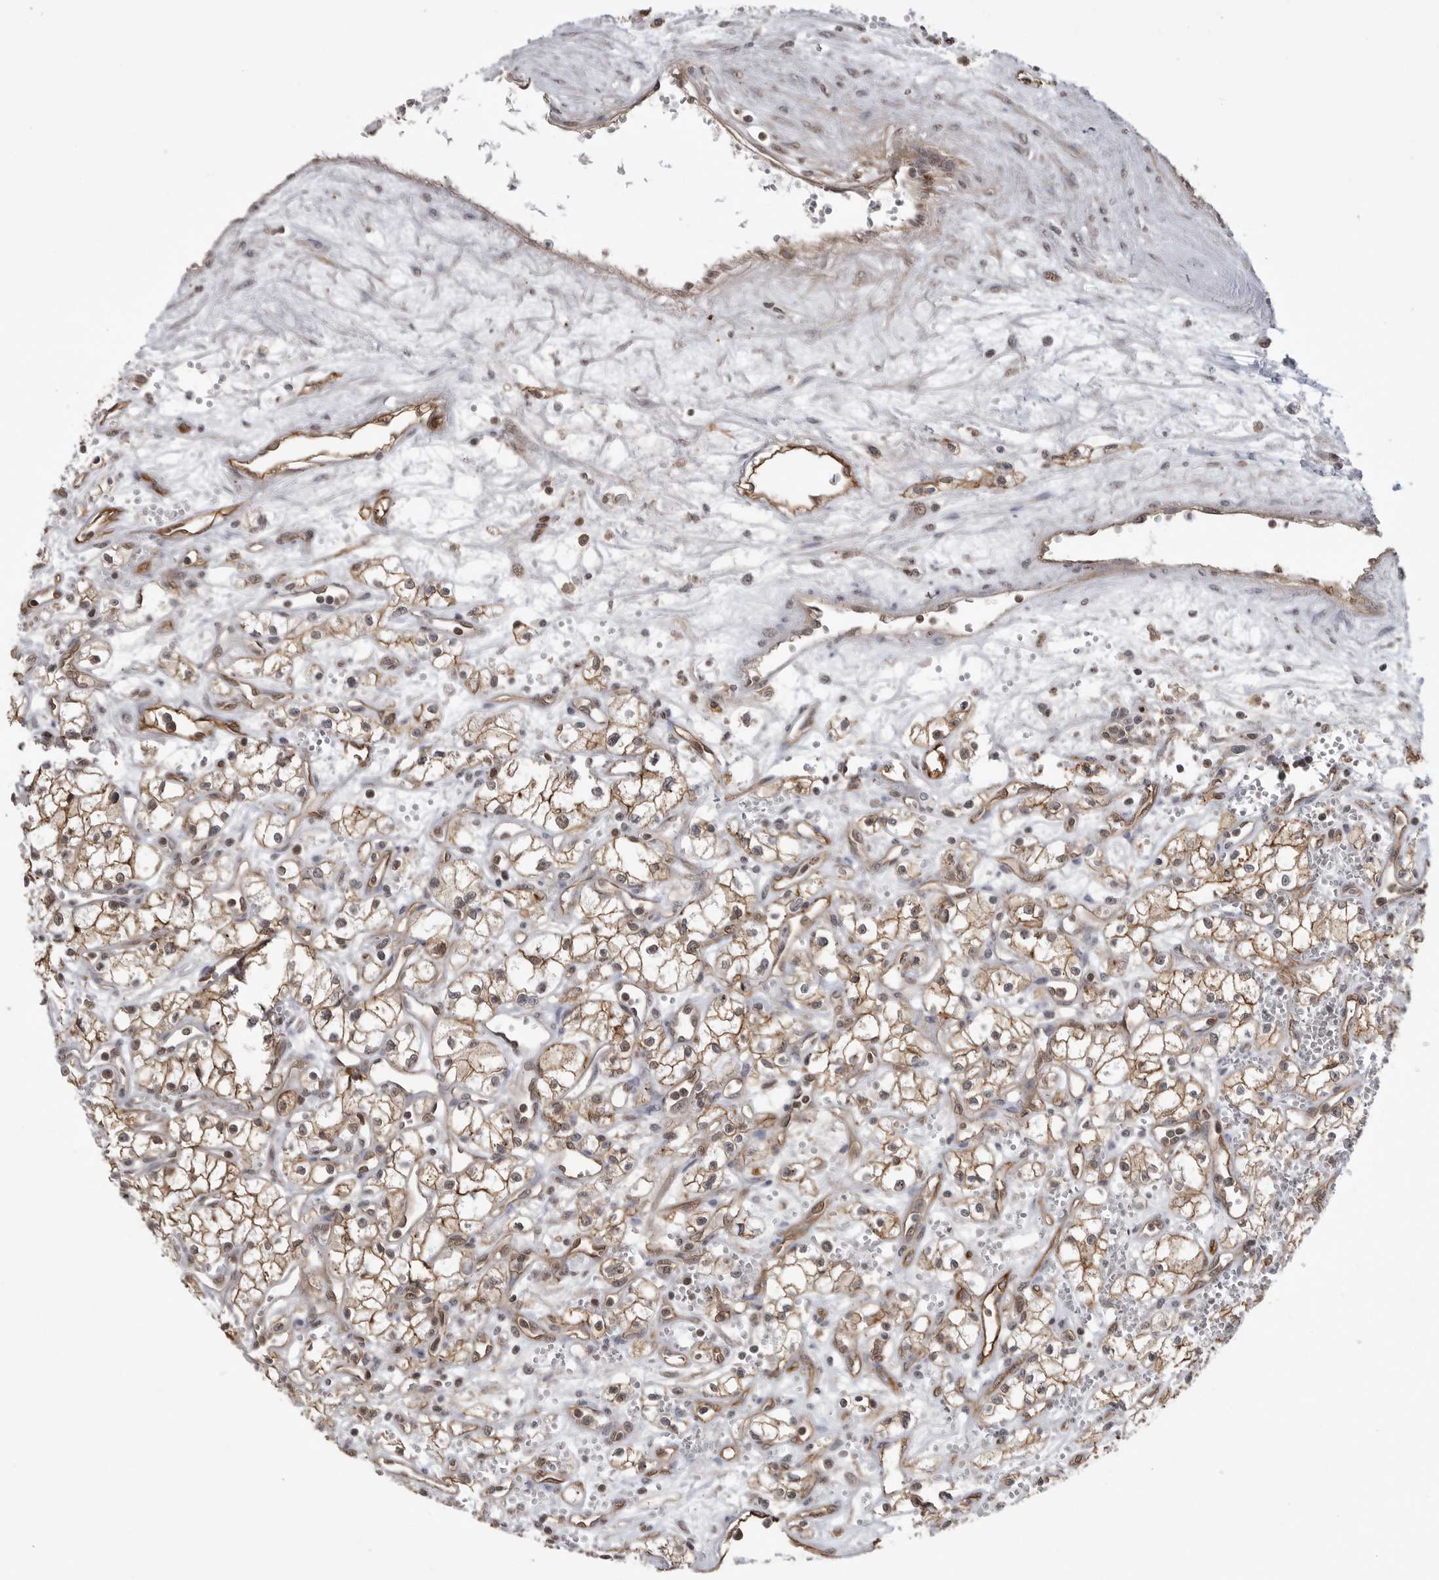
{"staining": {"intensity": "moderate", "quantity": ">75%", "location": "cytoplasmic/membranous"}, "tissue": "renal cancer", "cell_type": "Tumor cells", "image_type": "cancer", "snomed": [{"axis": "morphology", "description": "Adenocarcinoma, NOS"}, {"axis": "topography", "description": "Kidney"}], "caption": "About >75% of tumor cells in human renal adenocarcinoma display moderate cytoplasmic/membranous protein expression as visualized by brown immunohistochemical staining.", "gene": "NECTIN1", "patient": {"sex": "male", "age": 59}}